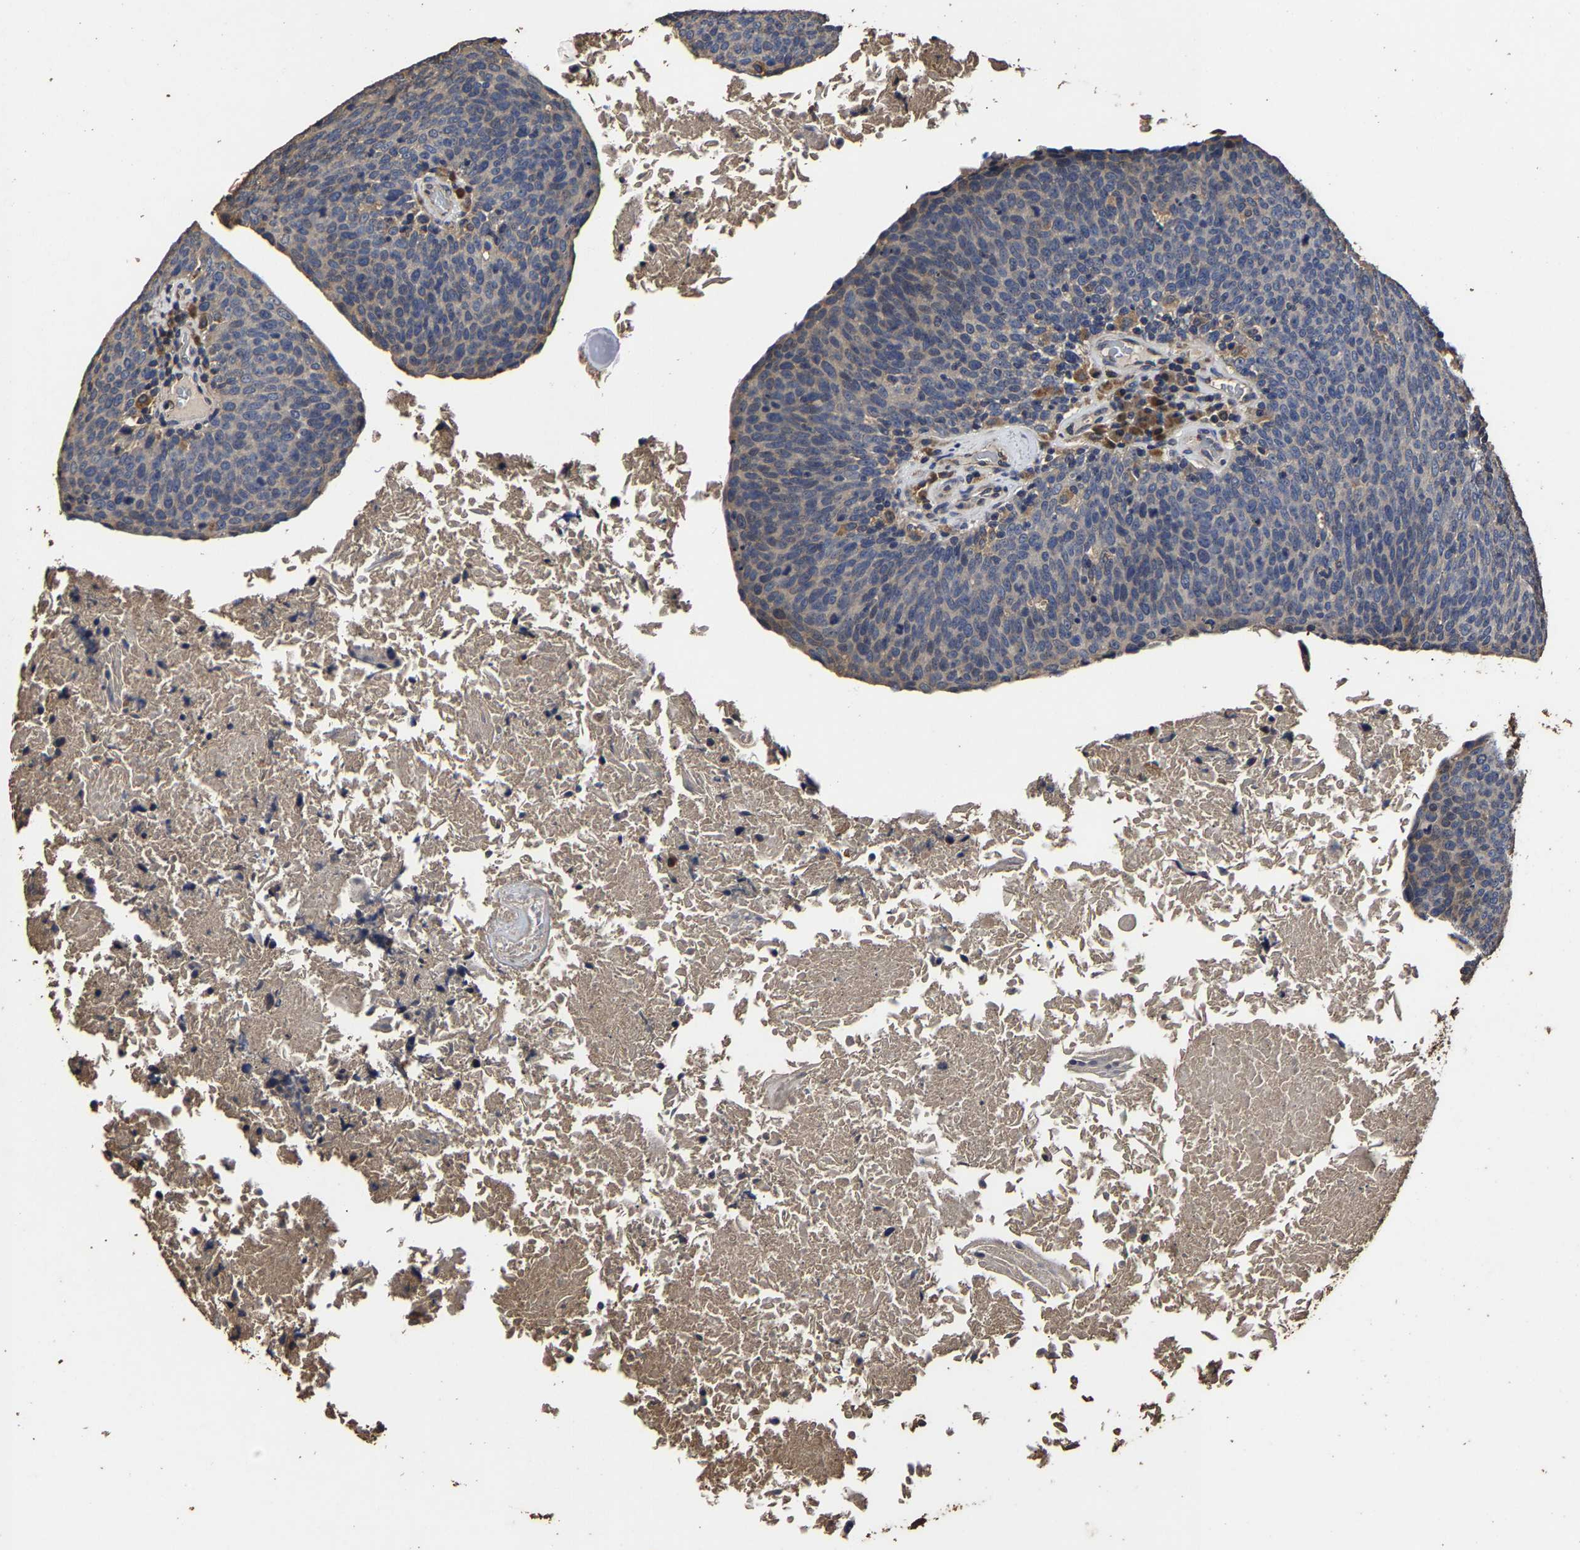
{"staining": {"intensity": "weak", "quantity": "<25%", "location": "cytoplasmic/membranous"}, "tissue": "head and neck cancer", "cell_type": "Tumor cells", "image_type": "cancer", "snomed": [{"axis": "morphology", "description": "Squamous cell carcinoma, NOS"}, {"axis": "morphology", "description": "Squamous cell carcinoma, metastatic, NOS"}, {"axis": "topography", "description": "Lymph node"}, {"axis": "topography", "description": "Head-Neck"}], "caption": "Histopathology image shows no protein staining in tumor cells of head and neck metastatic squamous cell carcinoma tissue.", "gene": "PPM1K", "patient": {"sex": "male", "age": 62}}